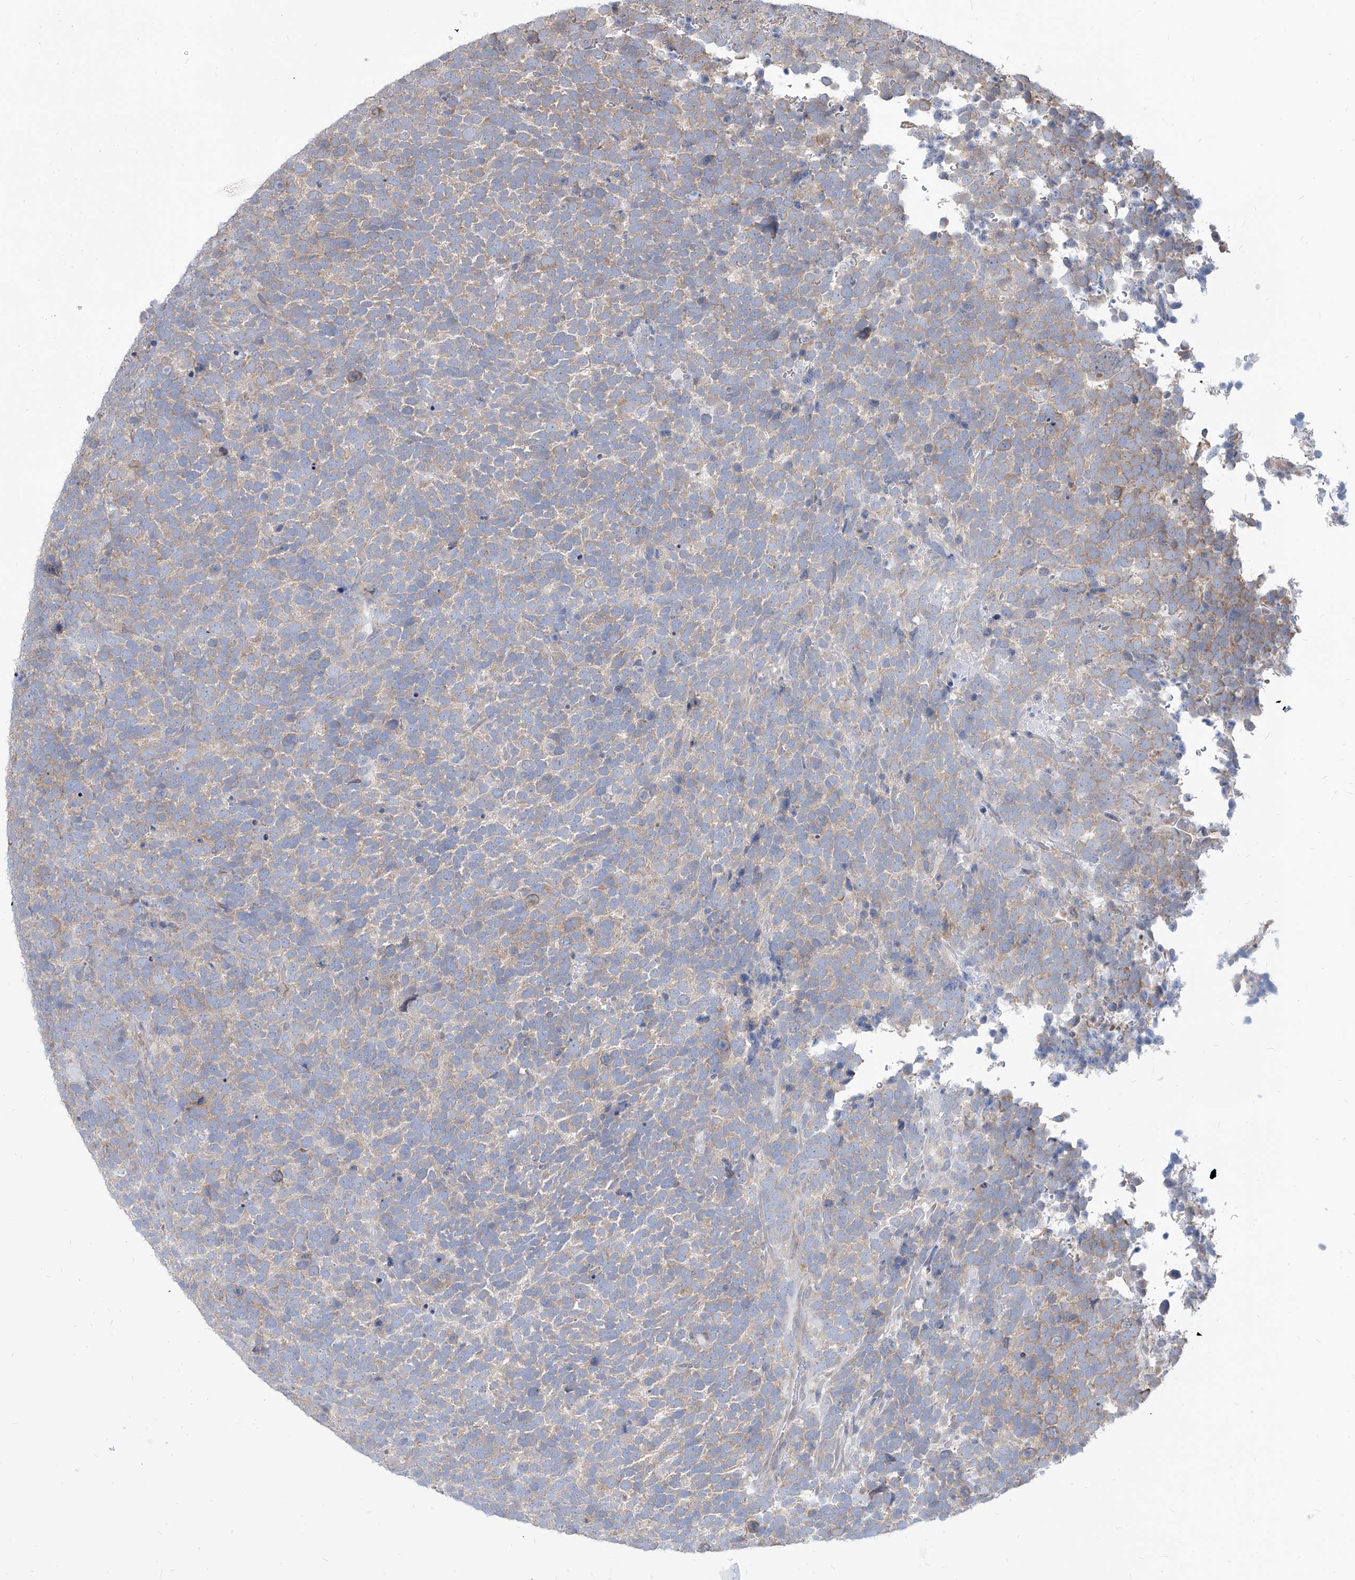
{"staining": {"intensity": "weak", "quantity": "25%-75%", "location": "cytoplasmic/membranous"}, "tissue": "urothelial cancer", "cell_type": "Tumor cells", "image_type": "cancer", "snomed": [{"axis": "morphology", "description": "Urothelial carcinoma, High grade"}, {"axis": "topography", "description": "Urinary bladder"}], "caption": "The photomicrograph demonstrates a brown stain indicating the presence of a protein in the cytoplasmic/membranous of tumor cells in urothelial cancer.", "gene": "FAM83B", "patient": {"sex": "female", "age": 82}}